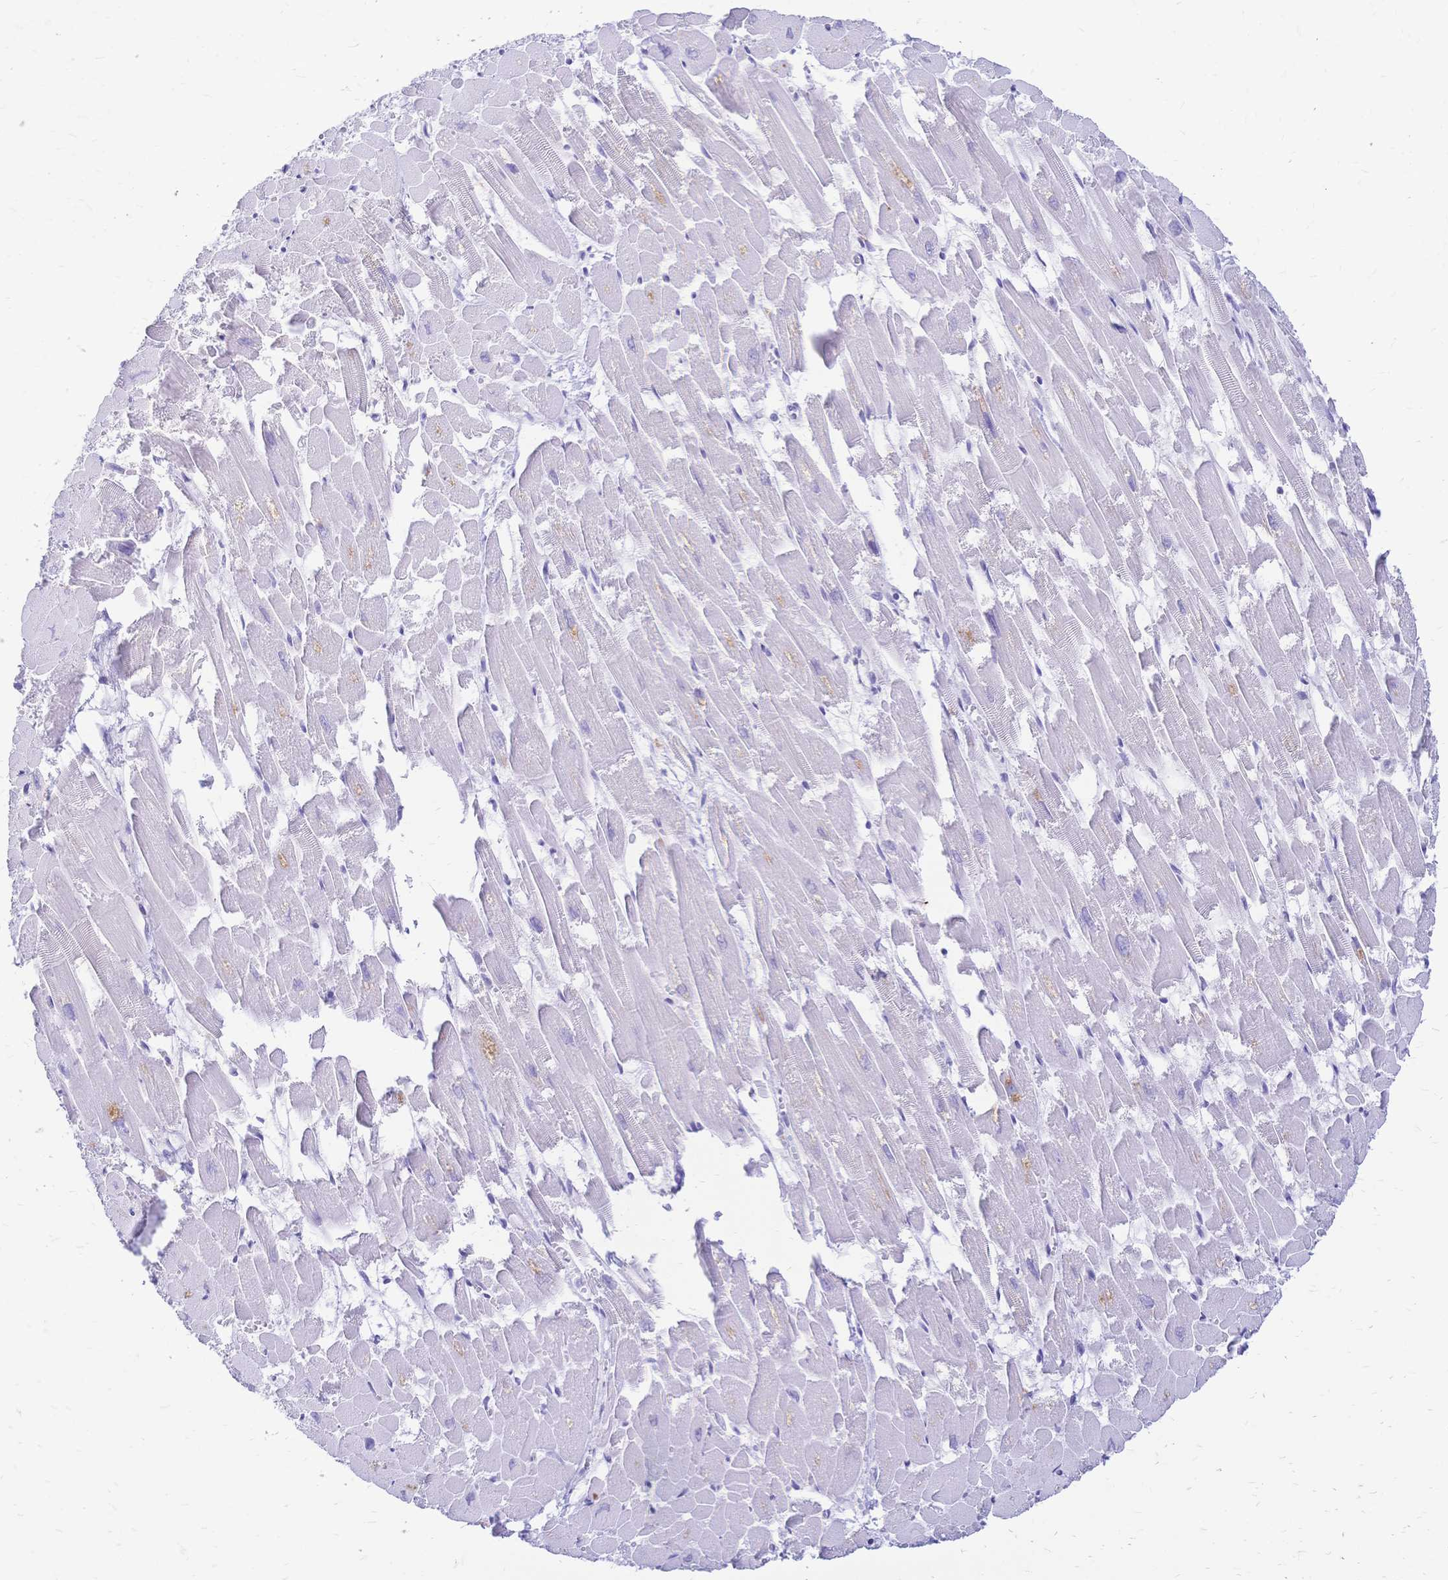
{"staining": {"intensity": "negative", "quantity": "none", "location": "none"}, "tissue": "heart muscle", "cell_type": "Cardiomyocytes", "image_type": "normal", "snomed": [{"axis": "morphology", "description": "Normal tissue, NOS"}, {"axis": "topography", "description": "Heart"}], "caption": "This is an immunohistochemistry (IHC) micrograph of benign human heart muscle. There is no staining in cardiomyocytes.", "gene": "FA2H", "patient": {"sex": "female", "age": 52}}